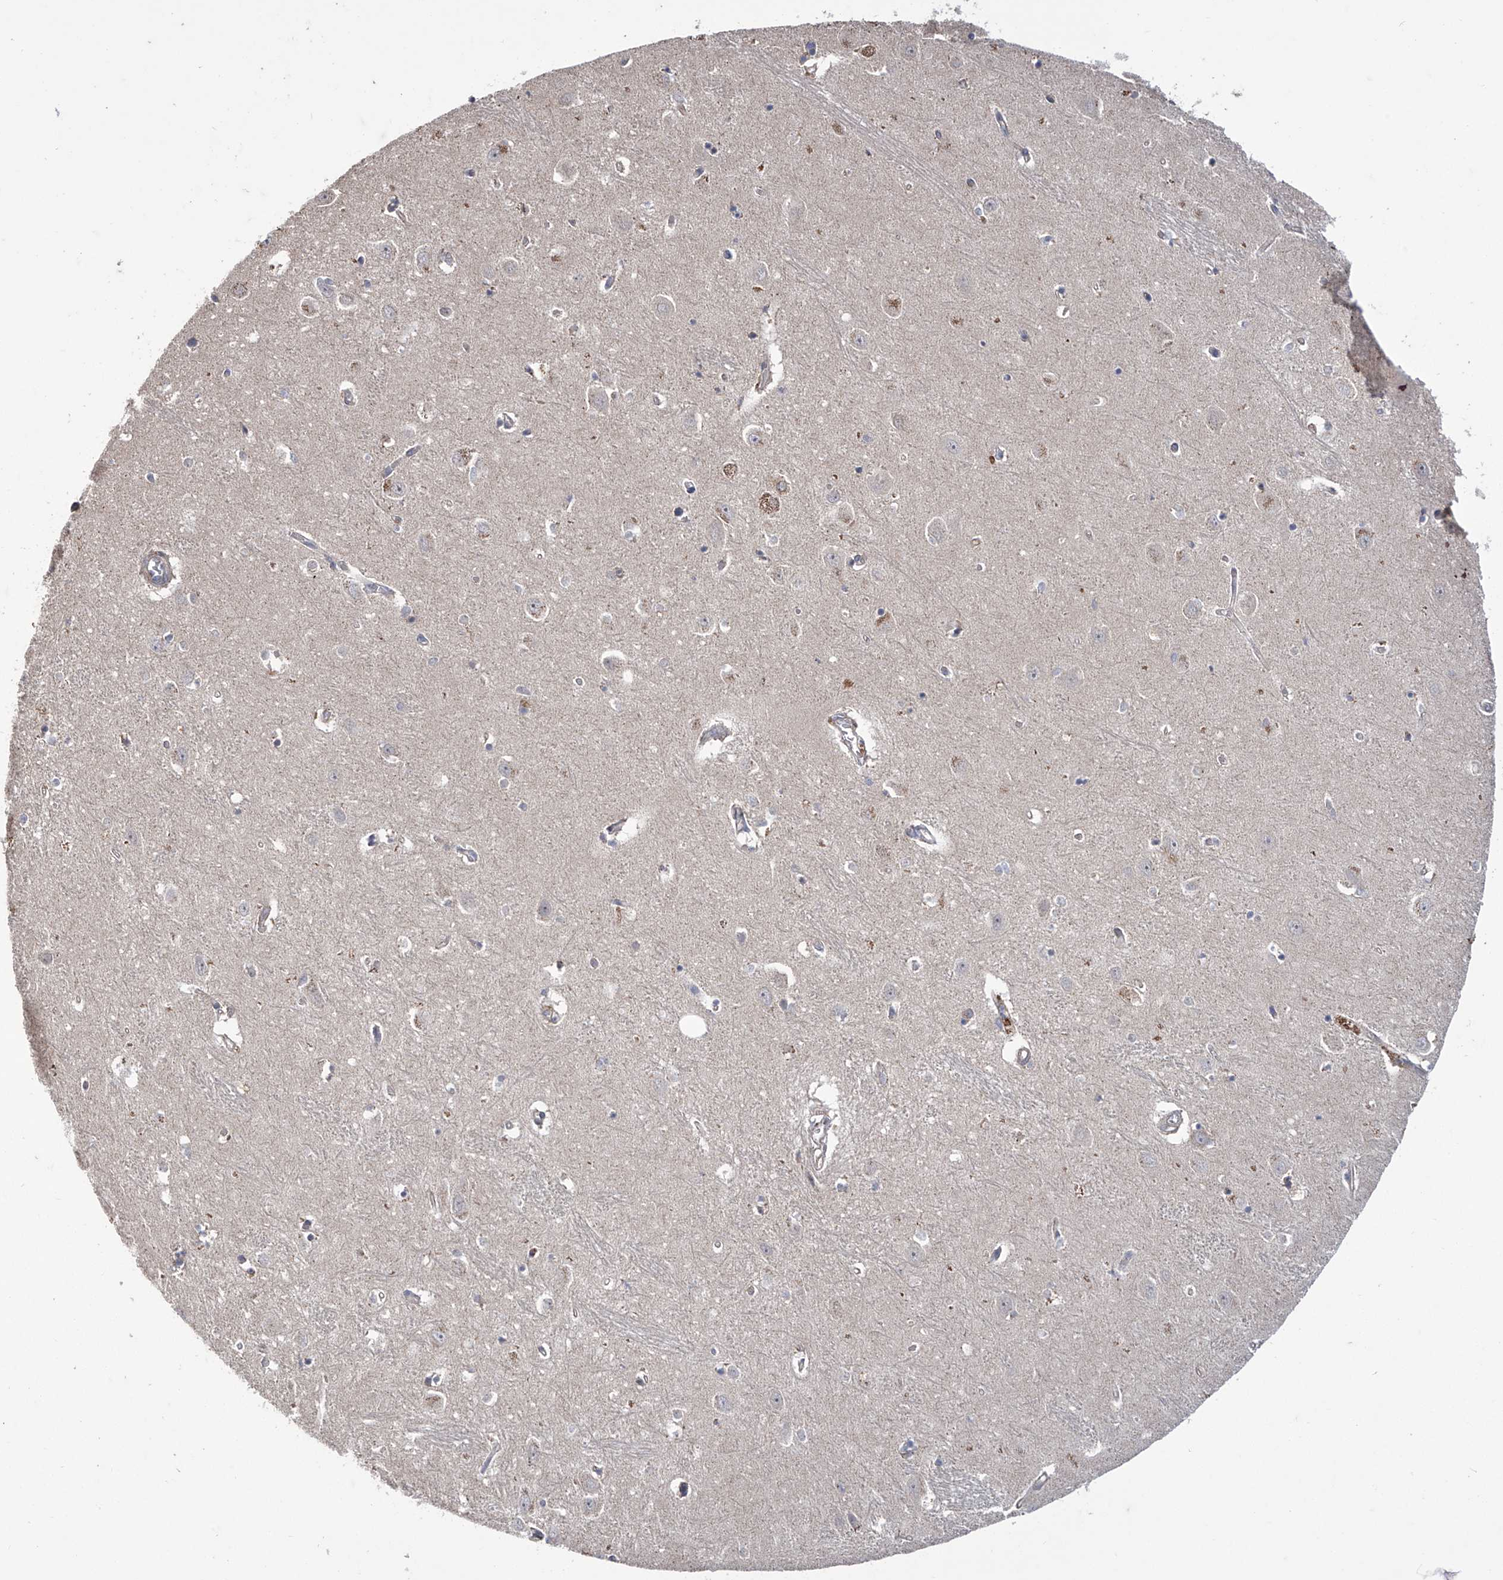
{"staining": {"intensity": "negative", "quantity": "none", "location": "none"}, "tissue": "hippocampus", "cell_type": "Glial cells", "image_type": "normal", "snomed": [{"axis": "morphology", "description": "Normal tissue, NOS"}, {"axis": "topography", "description": "Hippocampus"}], "caption": "The image reveals no significant staining in glial cells of hippocampus.", "gene": "TRIM60", "patient": {"sex": "female", "age": 64}}